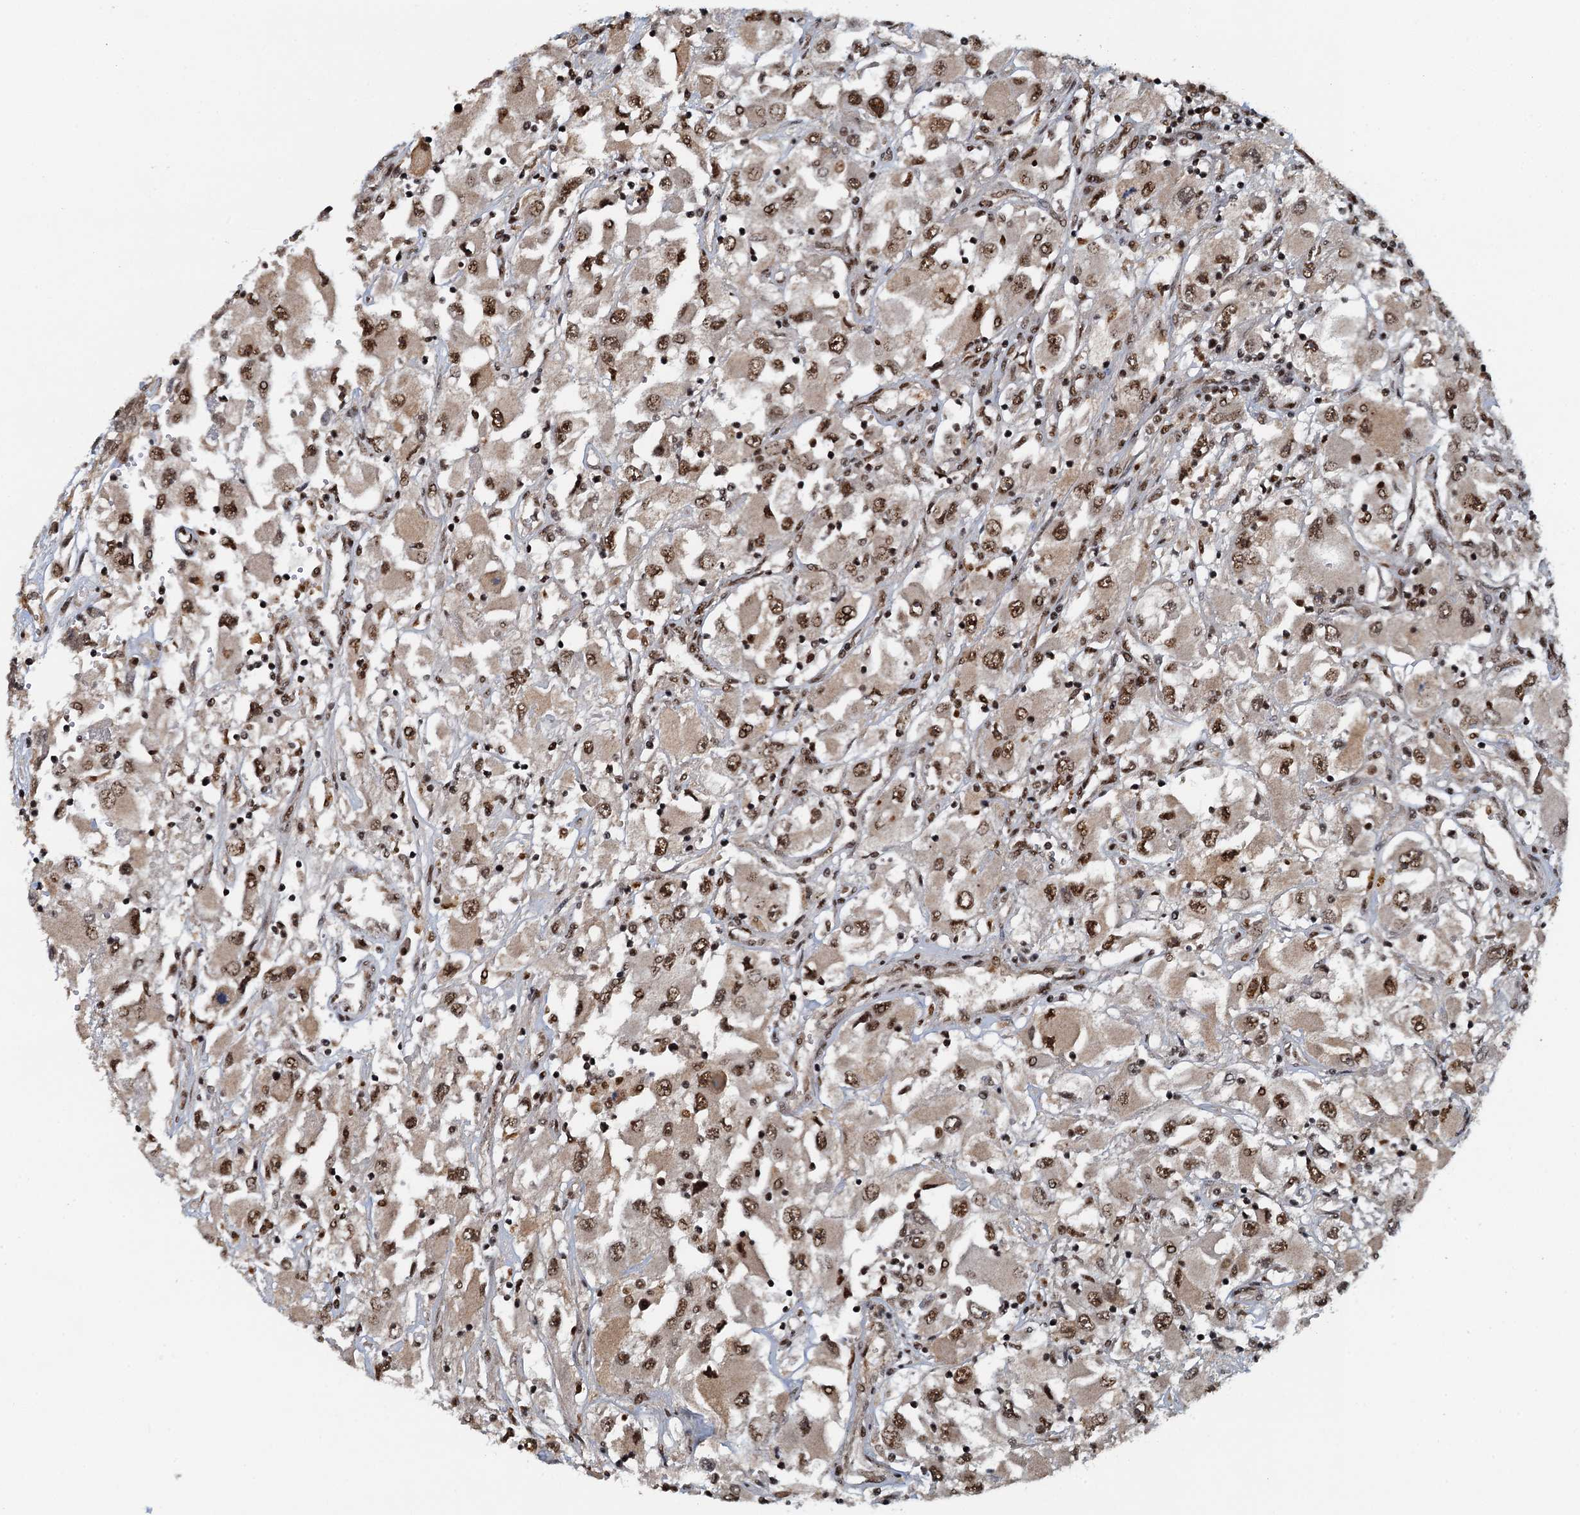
{"staining": {"intensity": "moderate", "quantity": ">75%", "location": "nuclear"}, "tissue": "renal cancer", "cell_type": "Tumor cells", "image_type": "cancer", "snomed": [{"axis": "morphology", "description": "Adenocarcinoma, NOS"}, {"axis": "topography", "description": "Kidney"}], "caption": "Moderate nuclear protein positivity is present in about >75% of tumor cells in adenocarcinoma (renal). The protein of interest is shown in brown color, while the nuclei are stained blue.", "gene": "ZC3H18", "patient": {"sex": "female", "age": 52}}